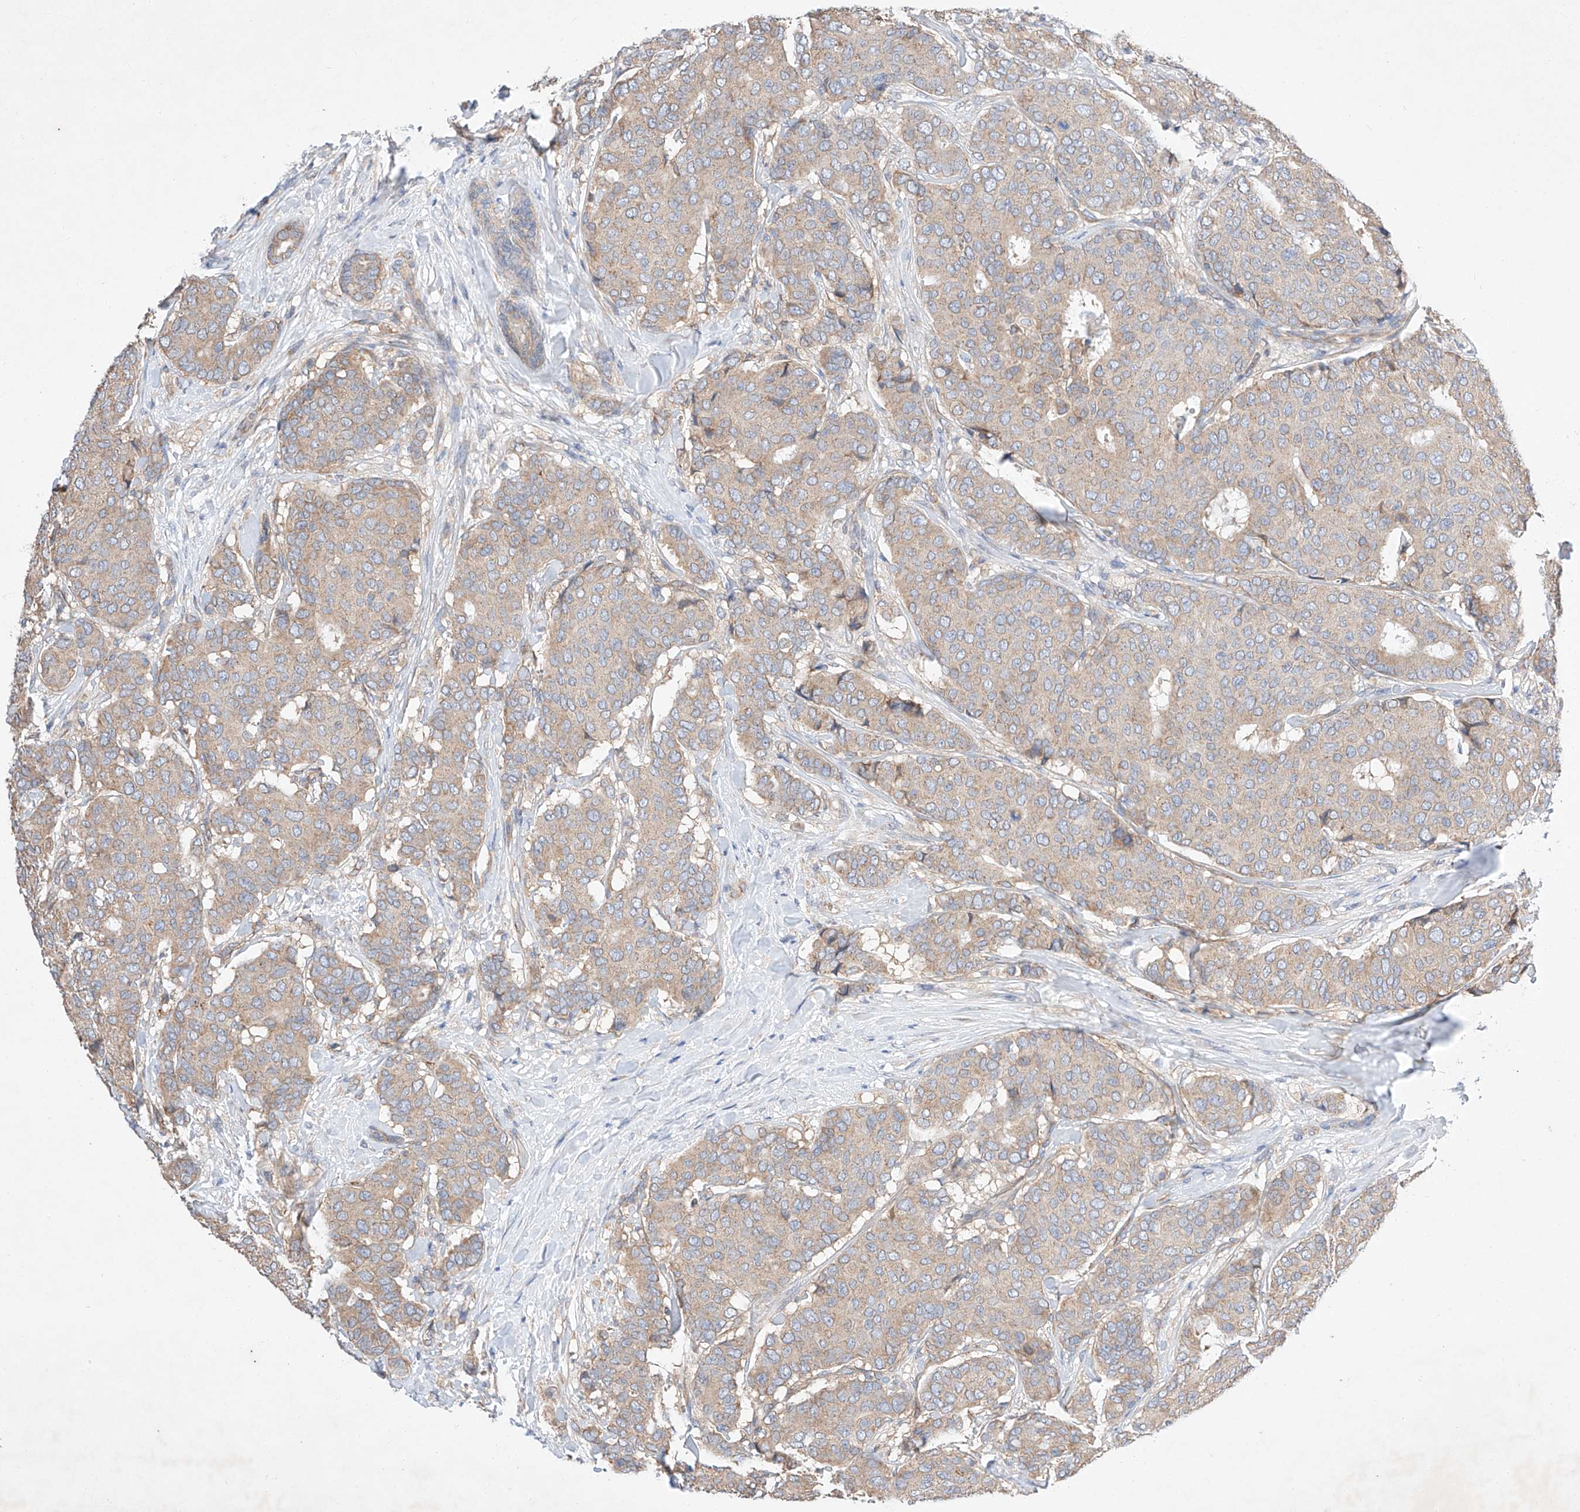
{"staining": {"intensity": "weak", "quantity": ">75%", "location": "cytoplasmic/membranous"}, "tissue": "breast cancer", "cell_type": "Tumor cells", "image_type": "cancer", "snomed": [{"axis": "morphology", "description": "Duct carcinoma"}, {"axis": "topography", "description": "Breast"}], "caption": "IHC (DAB (3,3'-diaminobenzidine)) staining of breast invasive ductal carcinoma reveals weak cytoplasmic/membranous protein staining in approximately >75% of tumor cells.", "gene": "C6orf118", "patient": {"sex": "female", "age": 75}}